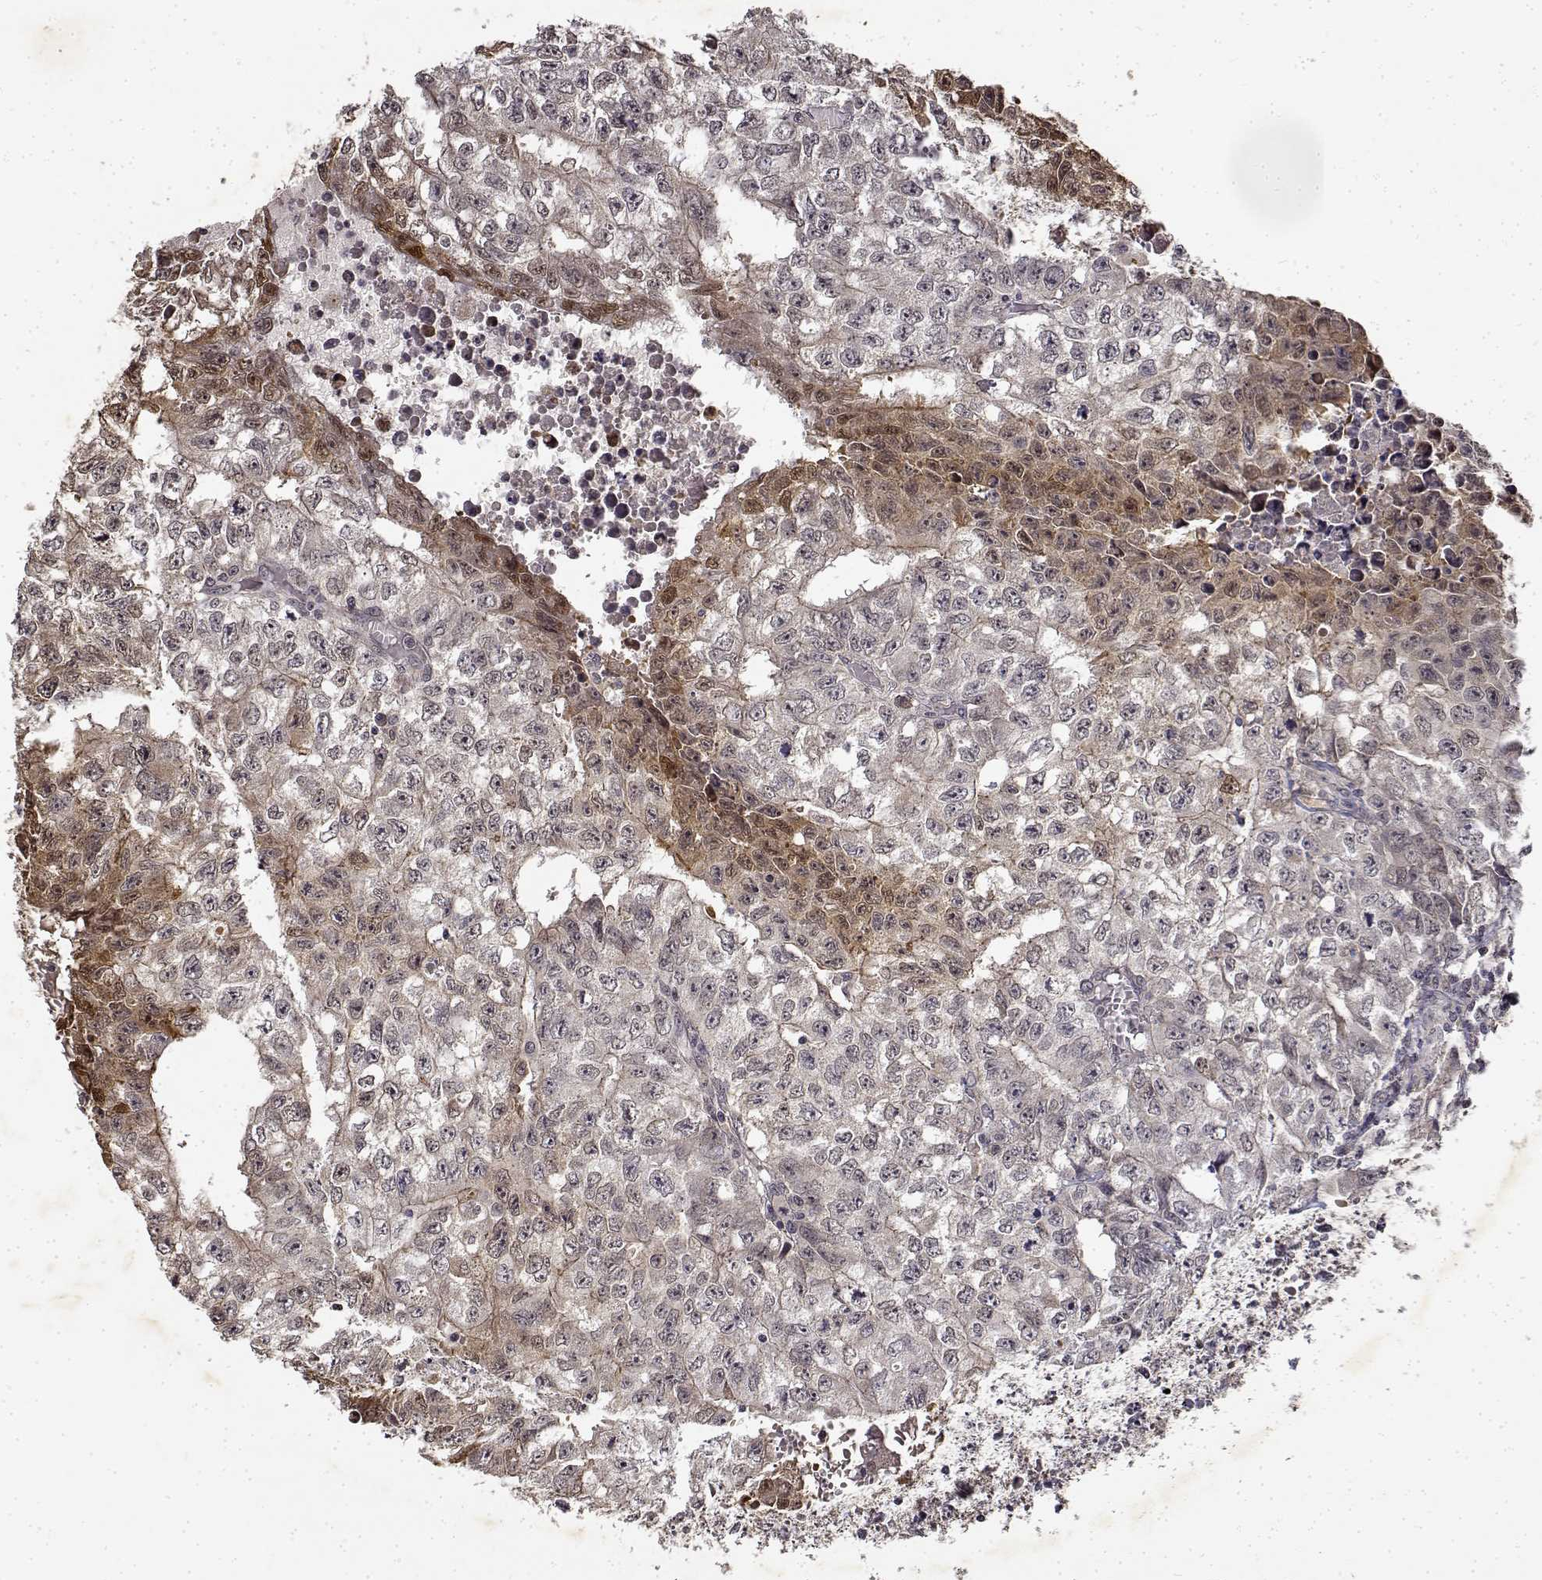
{"staining": {"intensity": "weak", "quantity": ">75%", "location": "cytoplasmic/membranous"}, "tissue": "testis cancer", "cell_type": "Tumor cells", "image_type": "cancer", "snomed": [{"axis": "morphology", "description": "Carcinoma, Embryonal, NOS"}, {"axis": "morphology", "description": "Teratoma, malignant, NOS"}, {"axis": "topography", "description": "Testis"}], "caption": "Testis embryonal carcinoma tissue demonstrates weak cytoplasmic/membranous positivity in about >75% of tumor cells", "gene": "BDNF", "patient": {"sex": "male", "age": 24}}